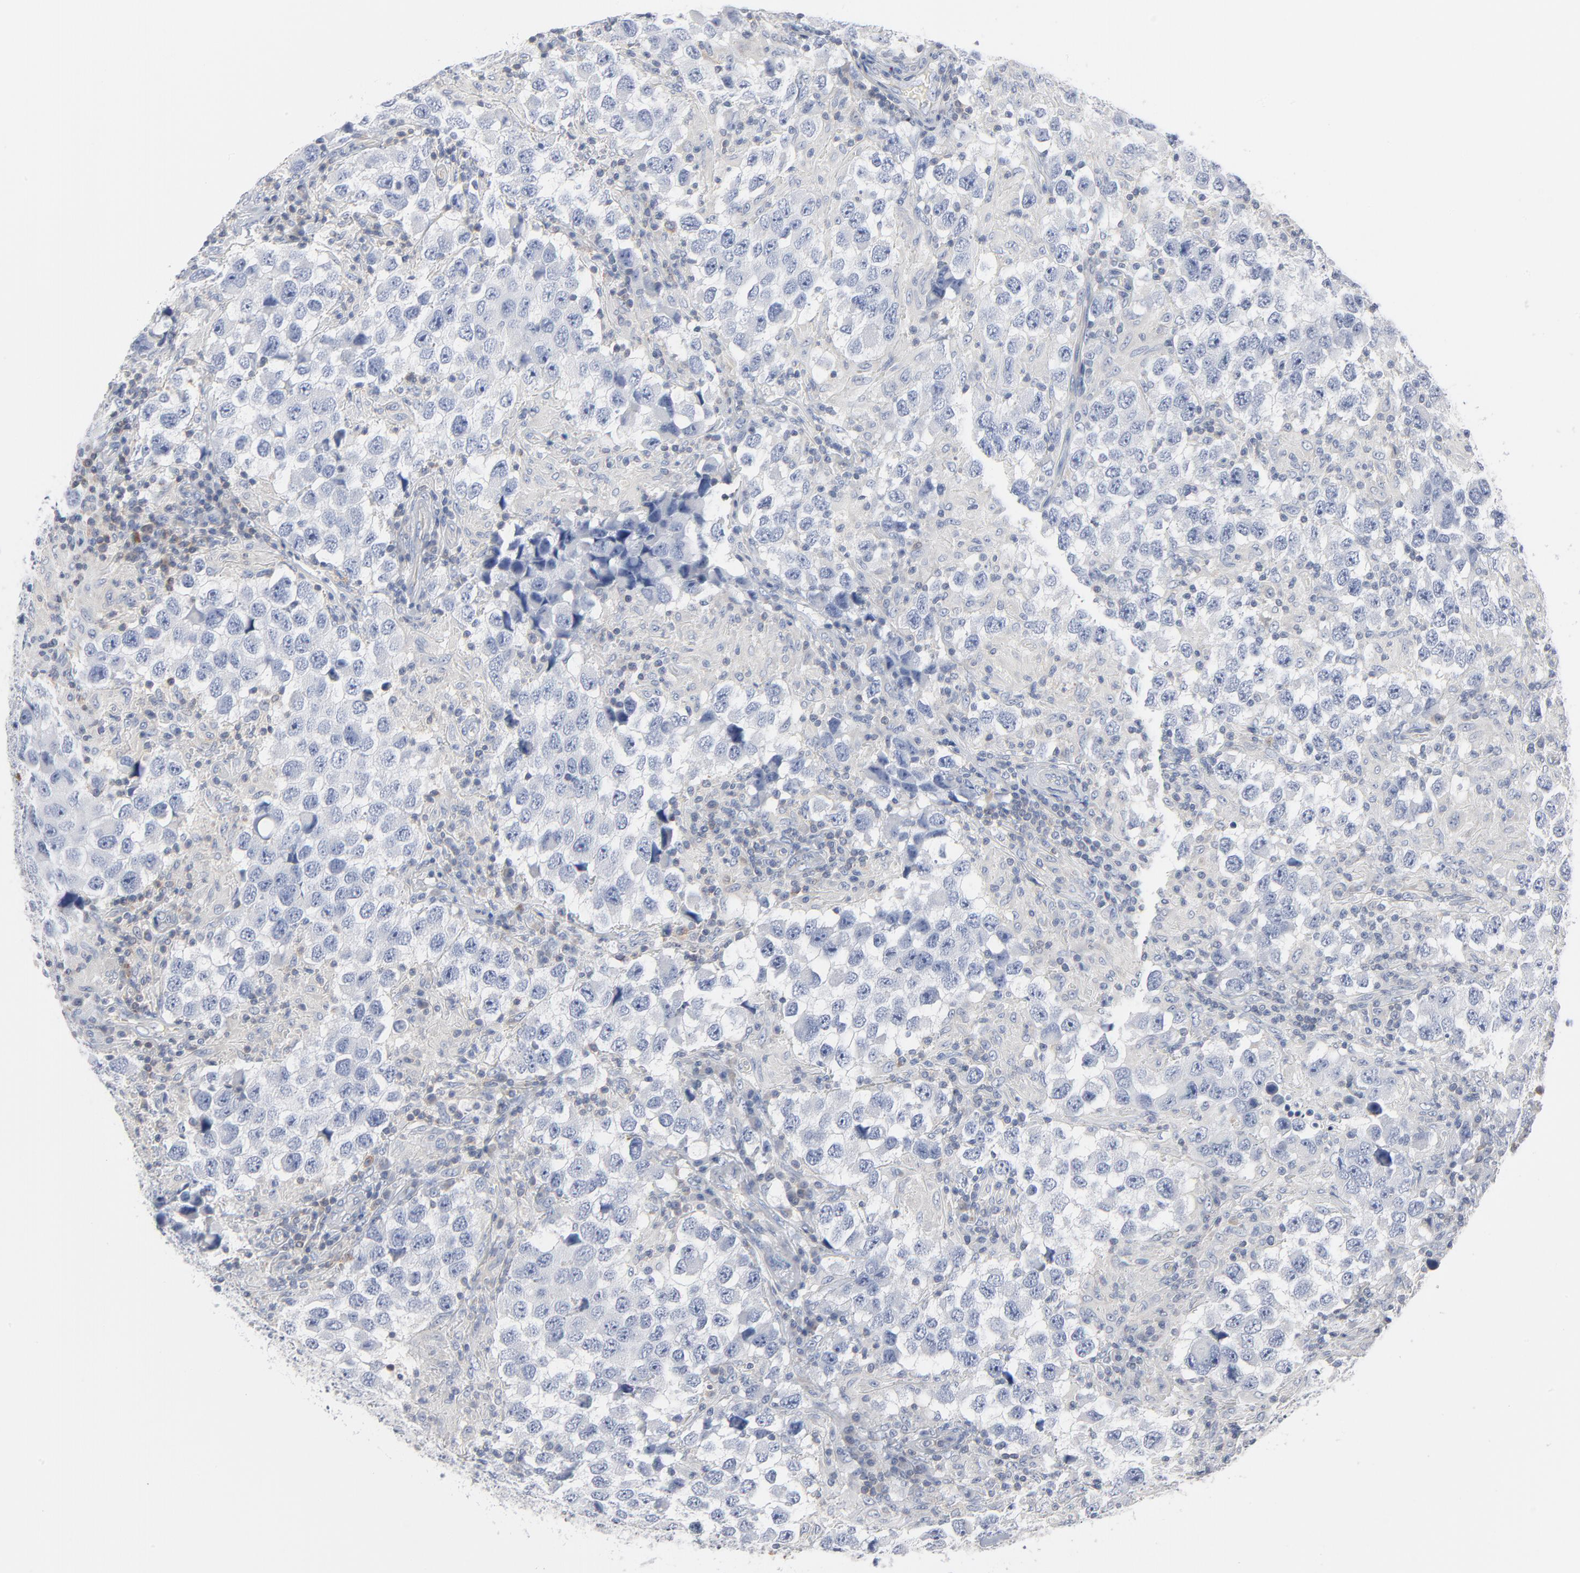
{"staining": {"intensity": "negative", "quantity": "none", "location": "none"}, "tissue": "testis cancer", "cell_type": "Tumor cells", "image_type": "cancer", "snomed": [{"axis": "morphology", "description": "Carcinoma, Embryonal, NOS"}, {"axis": "topography", "description": "Testis"}], "caption": "An immunohistochemistry (IHC) photomicrograph of testis embryonal carcinoma is shown. There is no staining in tumor cells of testis embryonal carcinoma. Nuclei are stained in blue.", "gene": "PTK2B", "patient": {"sex": "male", "age": 21}}